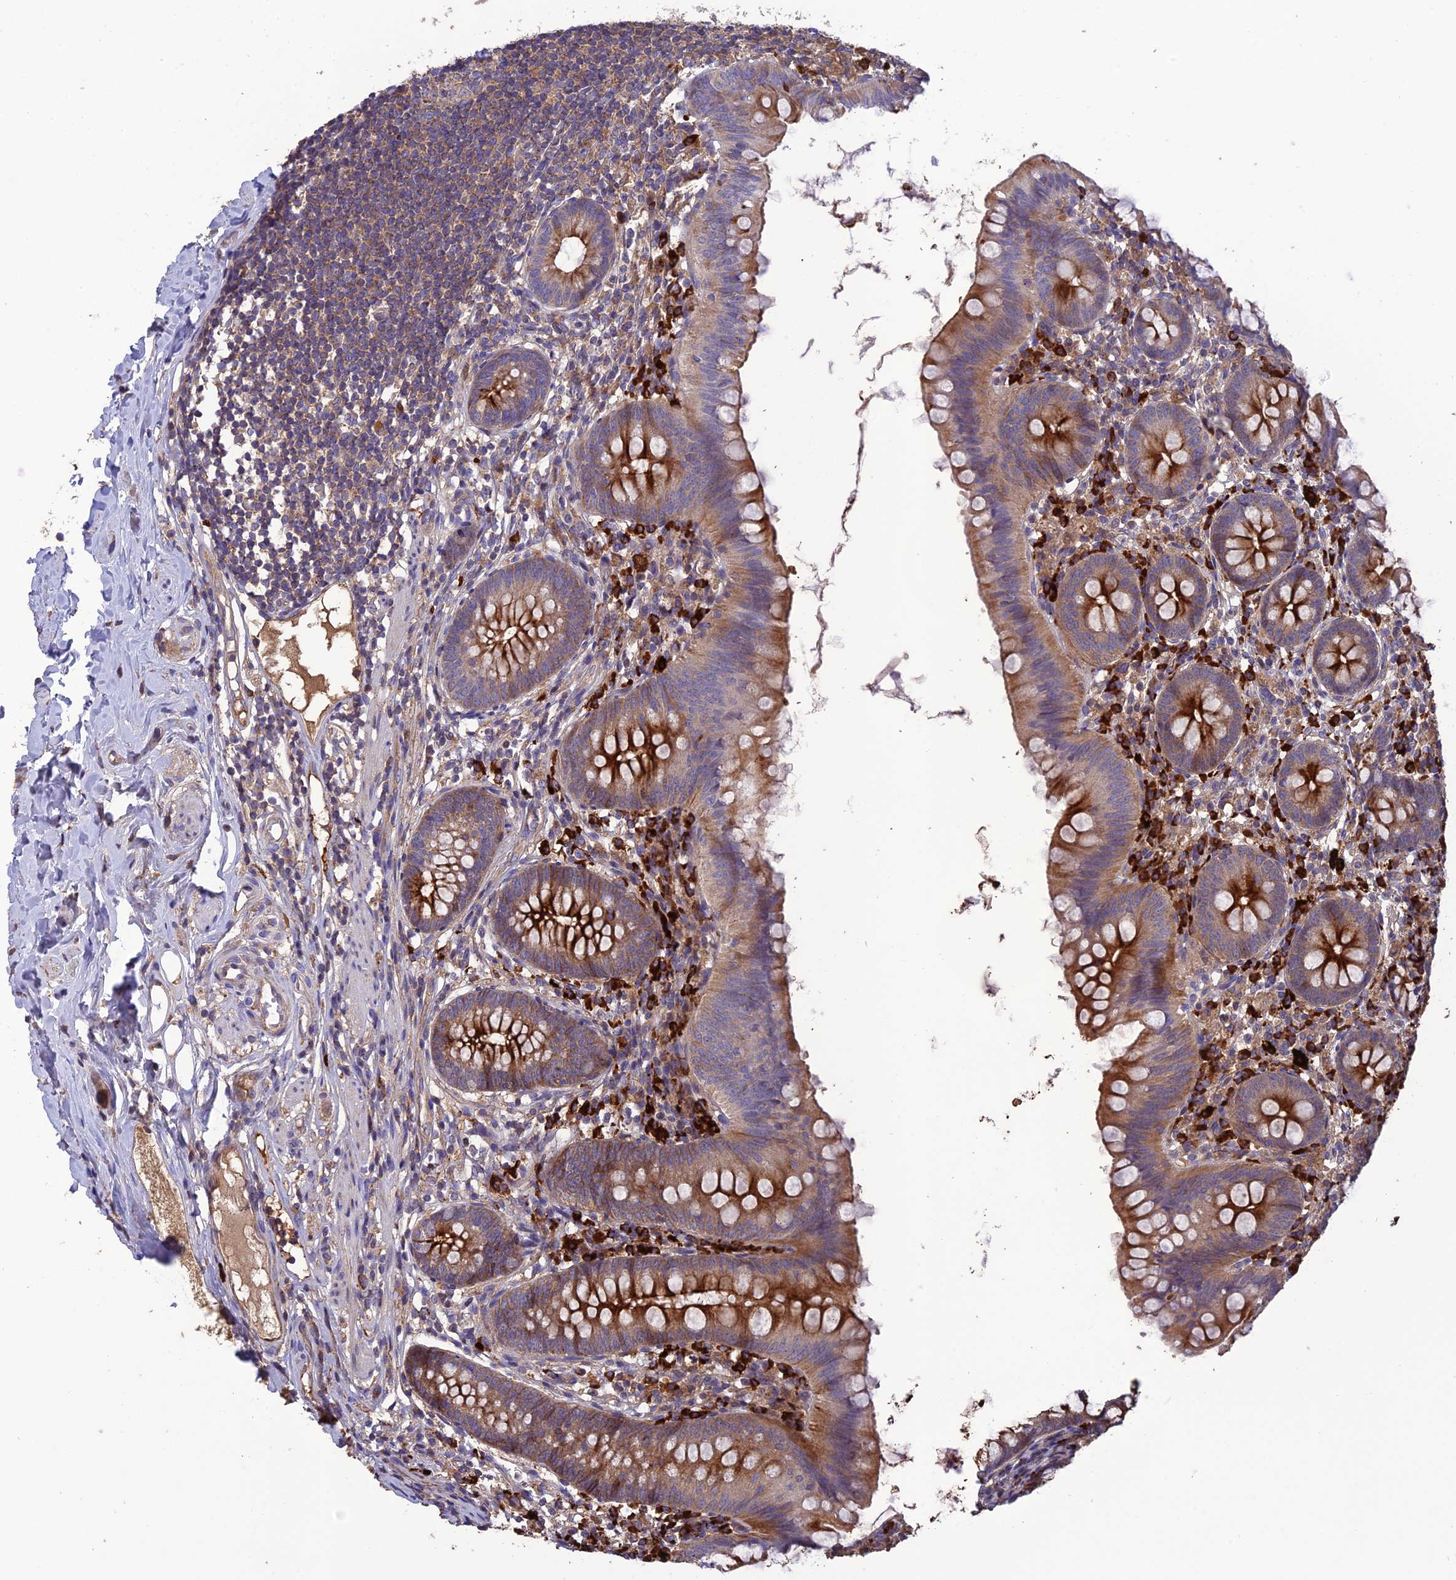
{"staining": {"intensity": "strong", "quantity": "25%-75%", "location": "cytoplasmic/membranous"}, "tissue": "appendix", "cell_type": "Glandular cells", "image_type": "normal", "snomed": [{"axis": "morphology", "description": "Normal tissue, NOS"}, {"axis": "topography", "description": "Appendix"}], "caption": "A high-resolution photomicrograph shows immunohistochemistry (IHC) staining of benign appendix, which demonstrates strong cytoplasmic/membranous expression in about 25%-75% of glandular cells.", "gene": "MIOS", "patient": {"sex": "female", "age": 62}}